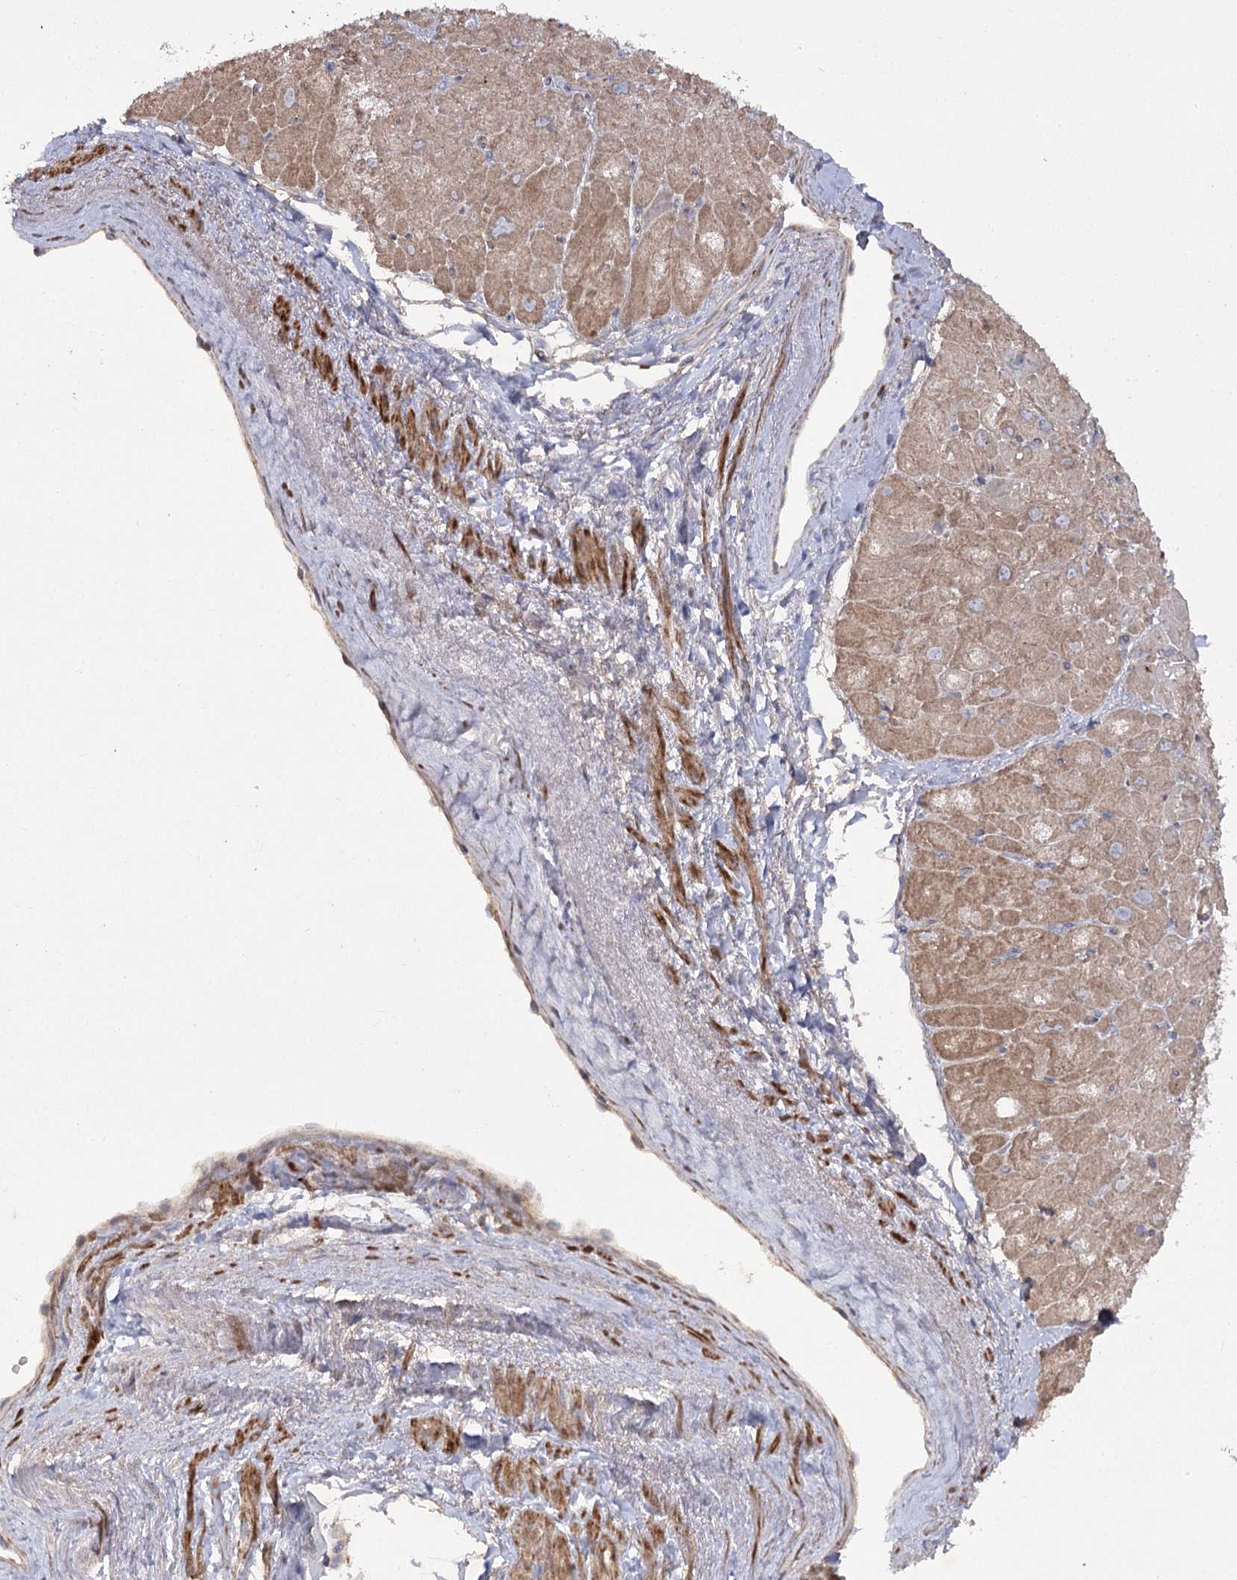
{"staining": {"intensity": "moderate", "quantity": ">75%", "location": "cytoplasmic/membranous"}, "tissue": "heart muscle", "cell_type": "Cardiomyocytes", "image_type": "normal", "snomed": [{"axis": "morphology", "description": "Normal tissue, NOS"}, {"axis": "topography", "description": "Heart"}], "caption": "Human heart muscle stained for a protein (brown) reveals moderate cytoplasmic/membranous positive expression in about >75% of cardiomyocytes.", "gene": "KIAA0825", "patient": {"sex": "male", "age": 50}}